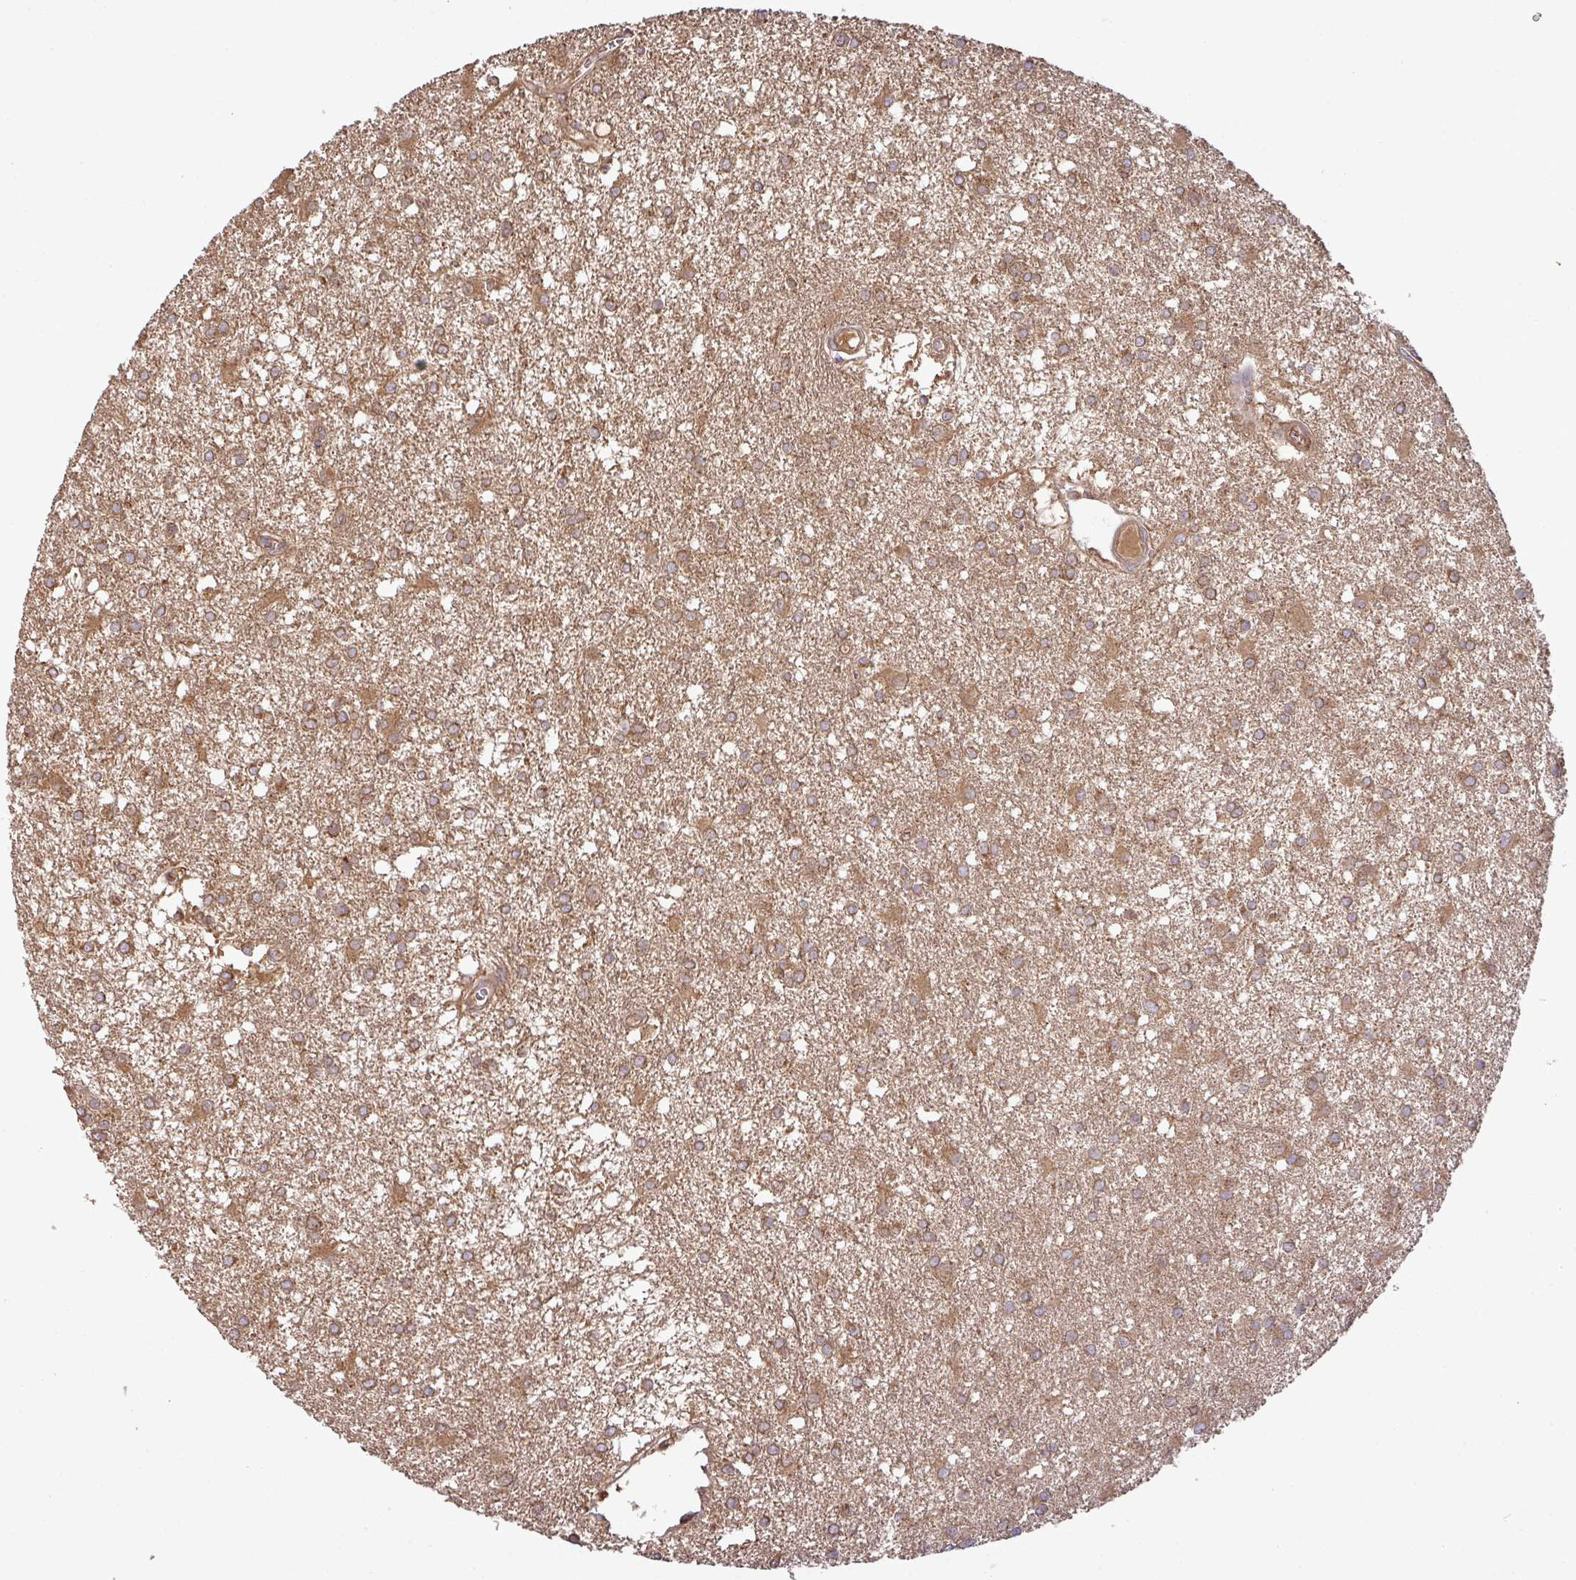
{"staining": {"intensity": "moderate", "quantity": "25%-75%", "location": "cytoplasmic/membranous"}, "tissue": "glioma", "cell_type": "Tumor cells", "image_type": "cancer", "snomed": [{"axis": "morphology", "description": "Glioma, malignant, High grade"}, {"axis": "topography", "description": "Brain"}], "caption": "Human glioma stained for a protein (brown) shows moderate cytoplasmic/membranous positive staining in approximately 25%-75% of tumor cells.", "gene": "GSPT1", "patient": {"sex": "male", "age": 48}}